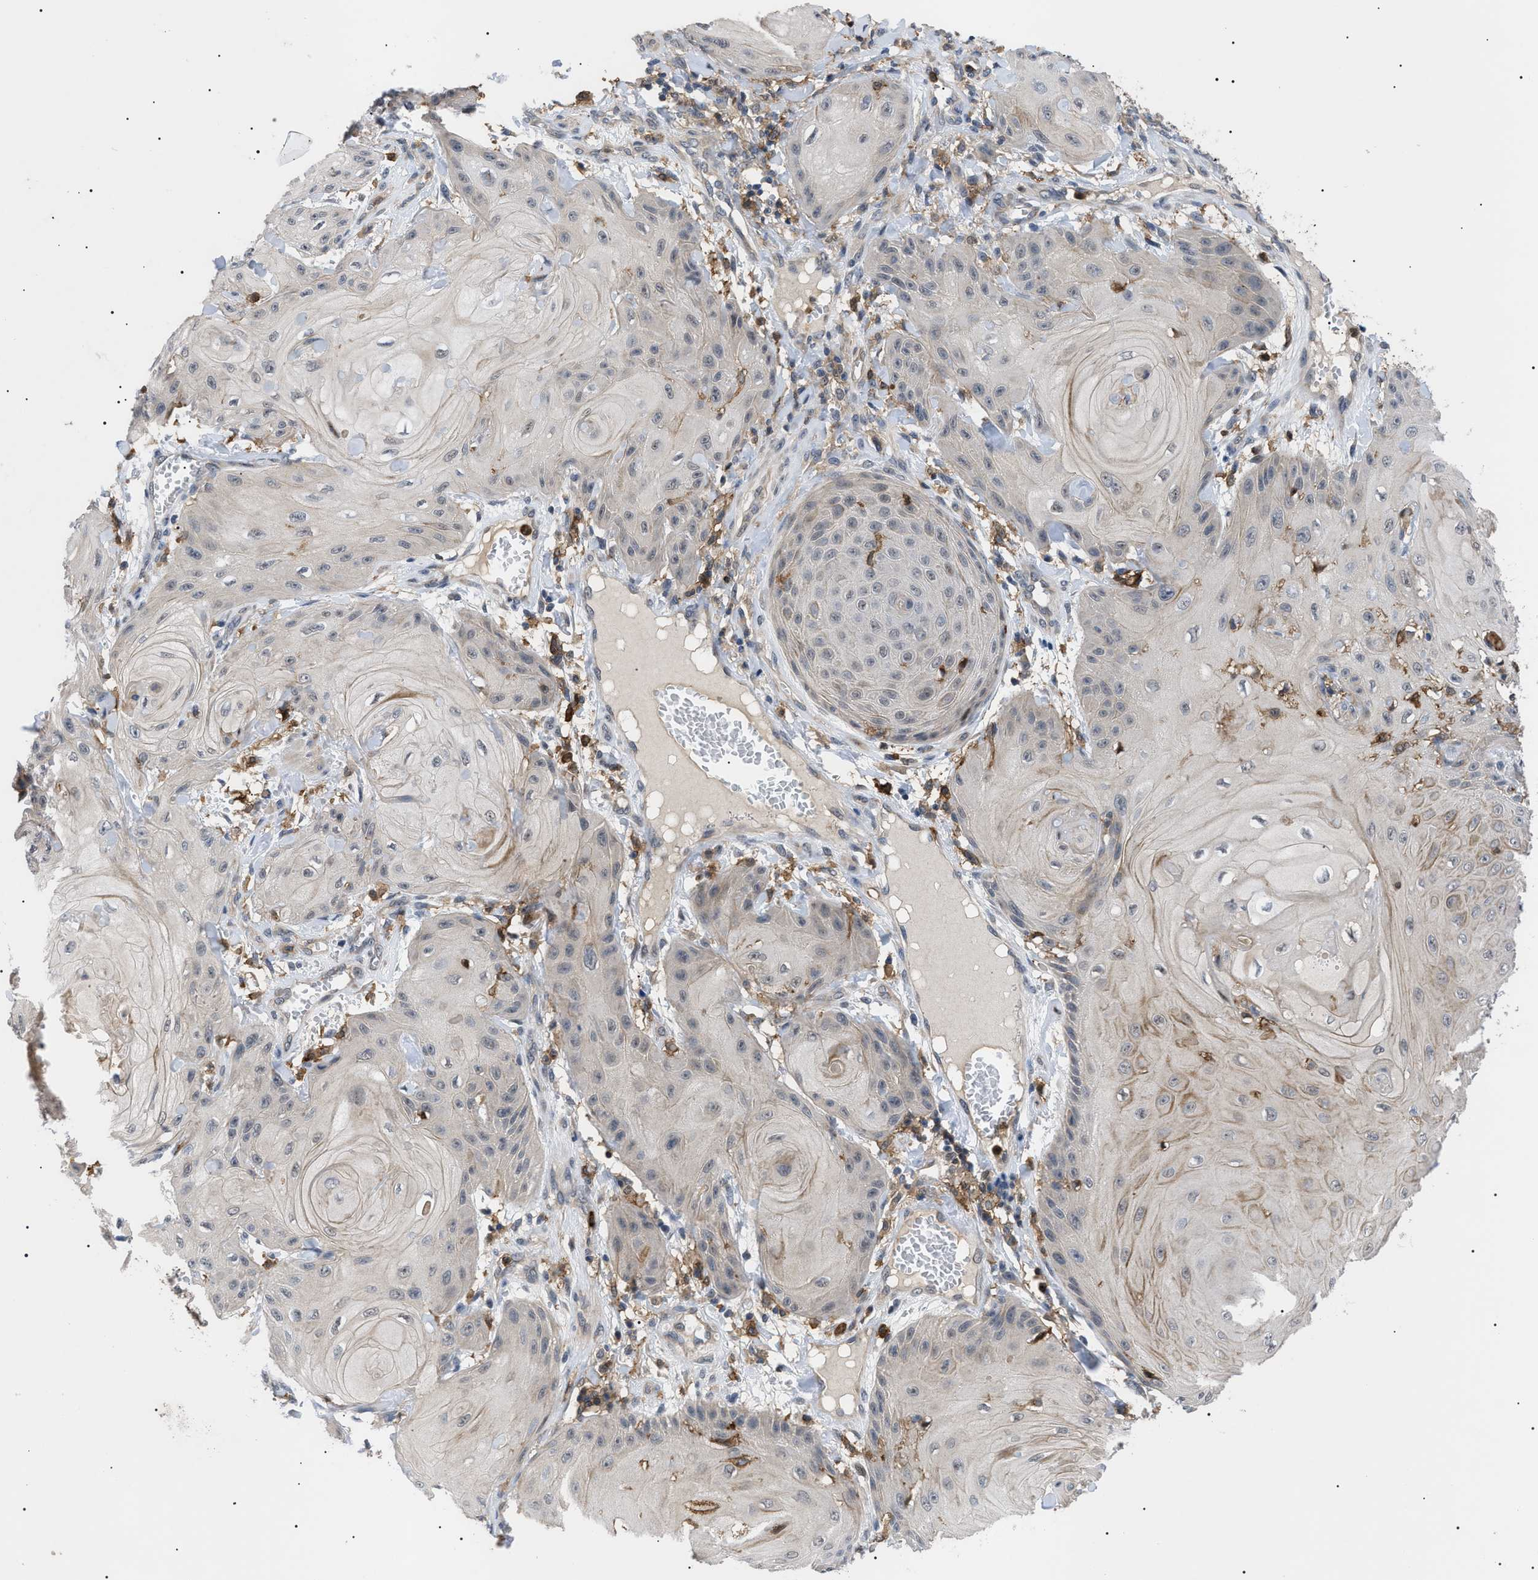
{"staining": {"intensity": "weak", "quantity": "<25%", "location": "cytoplasmic/membranous"}, "tissue": "skin cancer", "cell_type": "Tumor cells", "image_type": "cancer", "snomed": [{"axis": "morphology", "description": "Squamous cell carcinoma, NOS"}, {"axis": "topography", "description": "Skin"}], "caption": "Tumor cells are negative for brown protein staining in skin cancer.", "gene": "CD300A", "patient": {"sex": "male", "age": 74}}